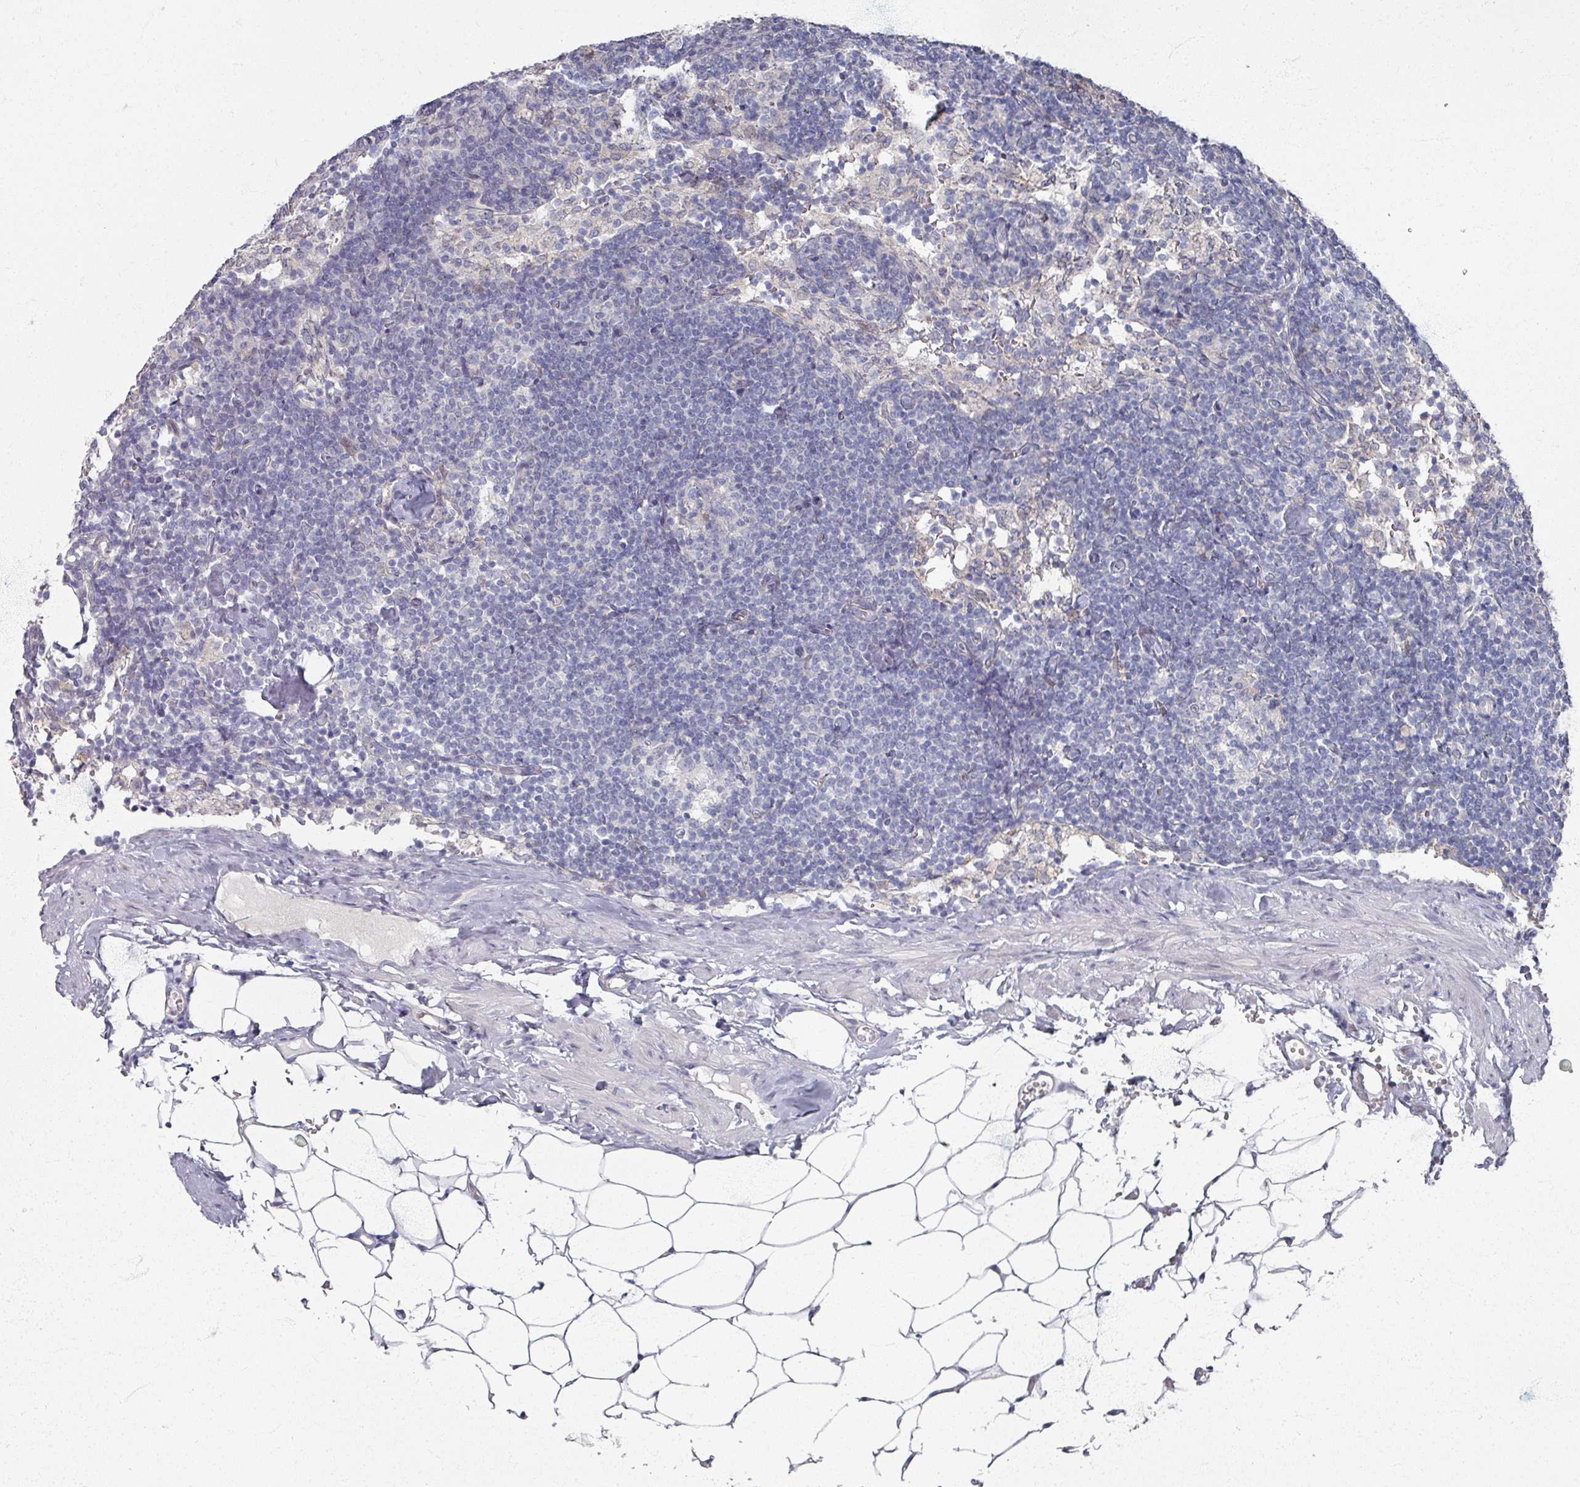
{"staining": {"intensity": "negative", "quantity": "none", "location": "none"}, "tissue": "lymph node", "cell_type": "Germinal center cells", "image_type": "normal", "snomed": [{"axis": "morphology", "description": "Normal tissue, NOS"}, {"axis": "topography", "description": "Lymph node"}], "caption": "Immunohistochemistry of benign human lymph node displays no expression in germinal center cells. (DAB (3,3'-diaminobenzidine) immunohistochemistry (IHC) with hematoxylin counter stain).", "gene": "TTYH3", "patient": {"sex": "female", "age": 52}}